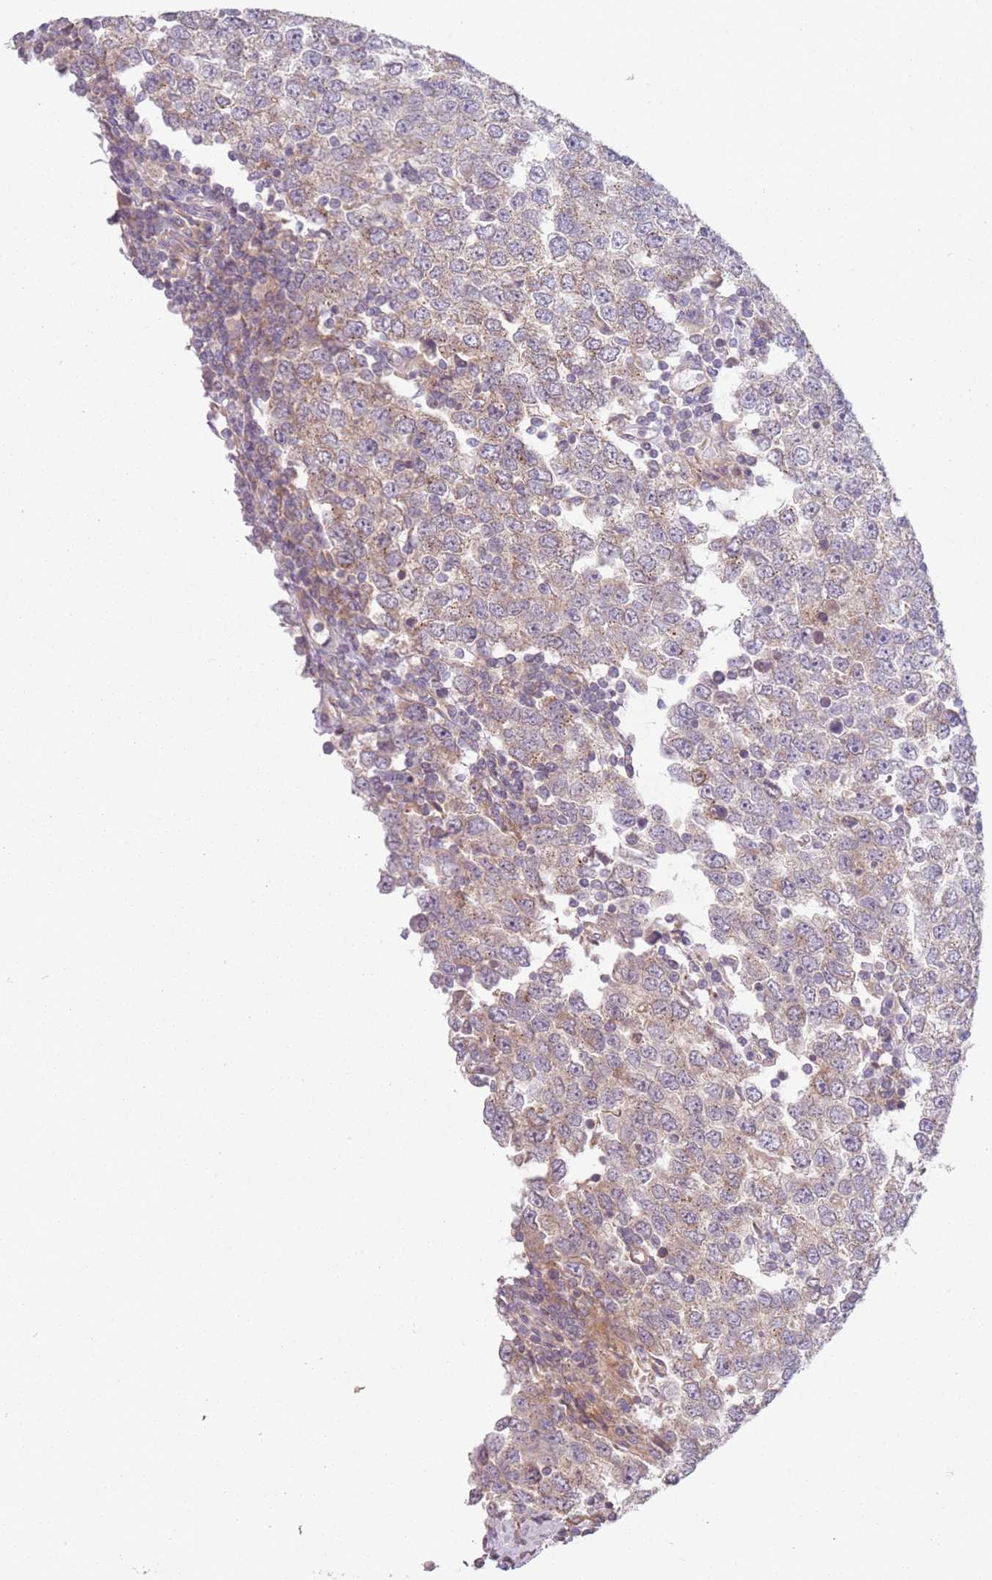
{"staining": {"intensity": "weak", "quantity": "25%-75%", "location": "cytoplasmic/membranous"}, "tissue": "testis cancer", "cell_type": "Tumor cells", "image_type": "cancer", "snomed": [{"axis": "morphology", "description": "Seminoma, NOS"}, {"axis": "morphology", "description": "Carcinoma, Embryonal, NOS"}, {"axis": "topography", "description": "Testis"}], "caption": "A brown stain shows weak cytoplasmic/membranous staining of a protein in human testis cancer (seminoma) tumor cells.", "gene": "WASHC2A", "patient": {"sex": "male", "age": 28}}